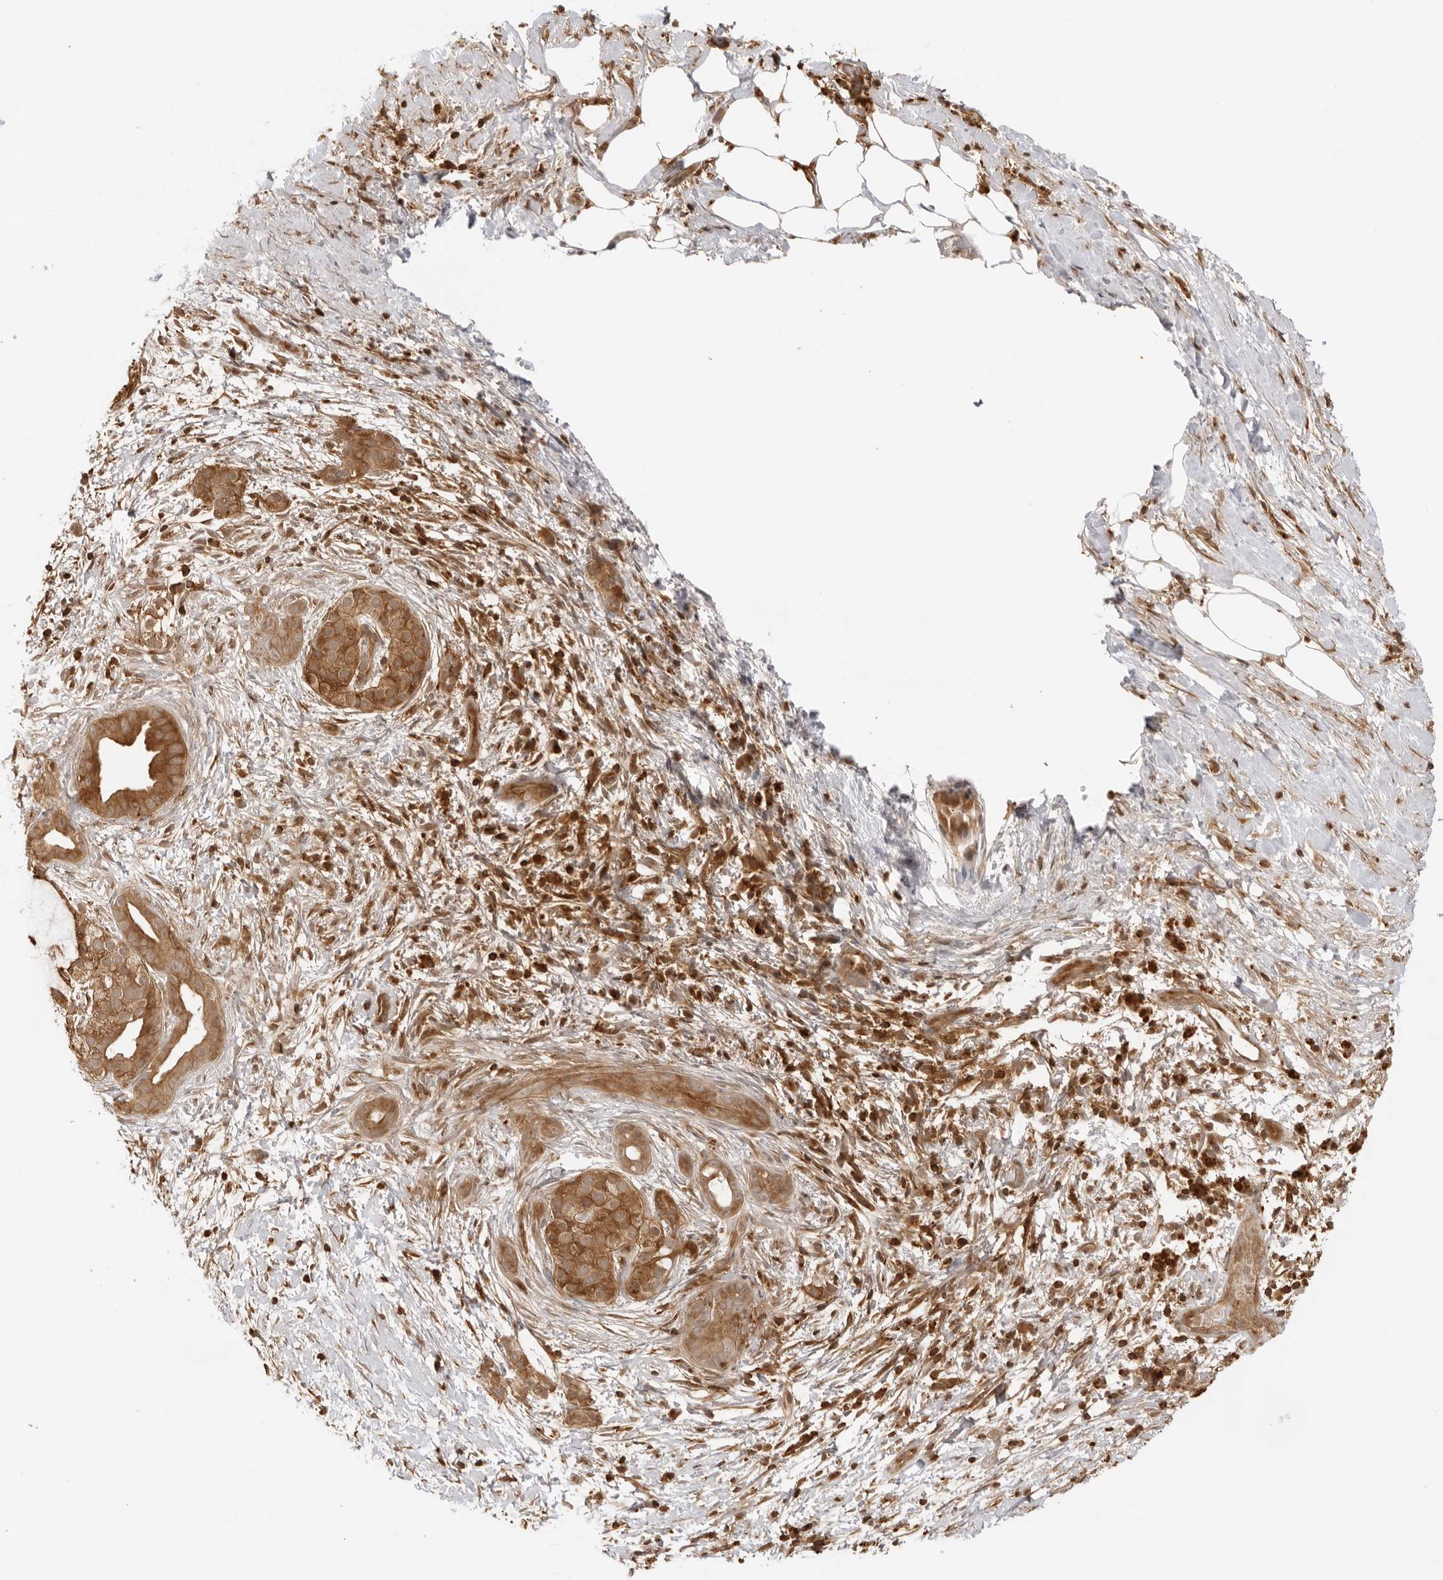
{"staining": {"intensity": "moderate", "quantity": ">75%", "location": "cytoplasmic/membranous"}, "tissue": "pancreatic cancer", "cell_type": "Tumor cells", "image_type": "cancer", "snomed": [{"axis": "morphology", "description": "Adenocarcinoma, NOS"}, {"axis": "topography", "description": "Pancreas"}], "caption": "Pancreatic adenocarcinoma was stained to show a protein in brown. There is medium levels of moderate cytoplasmic/membranous expression in about >75% of tumor cells.", "gene": "IKBKE", "patient": {"sex": "male", "age": 58}}